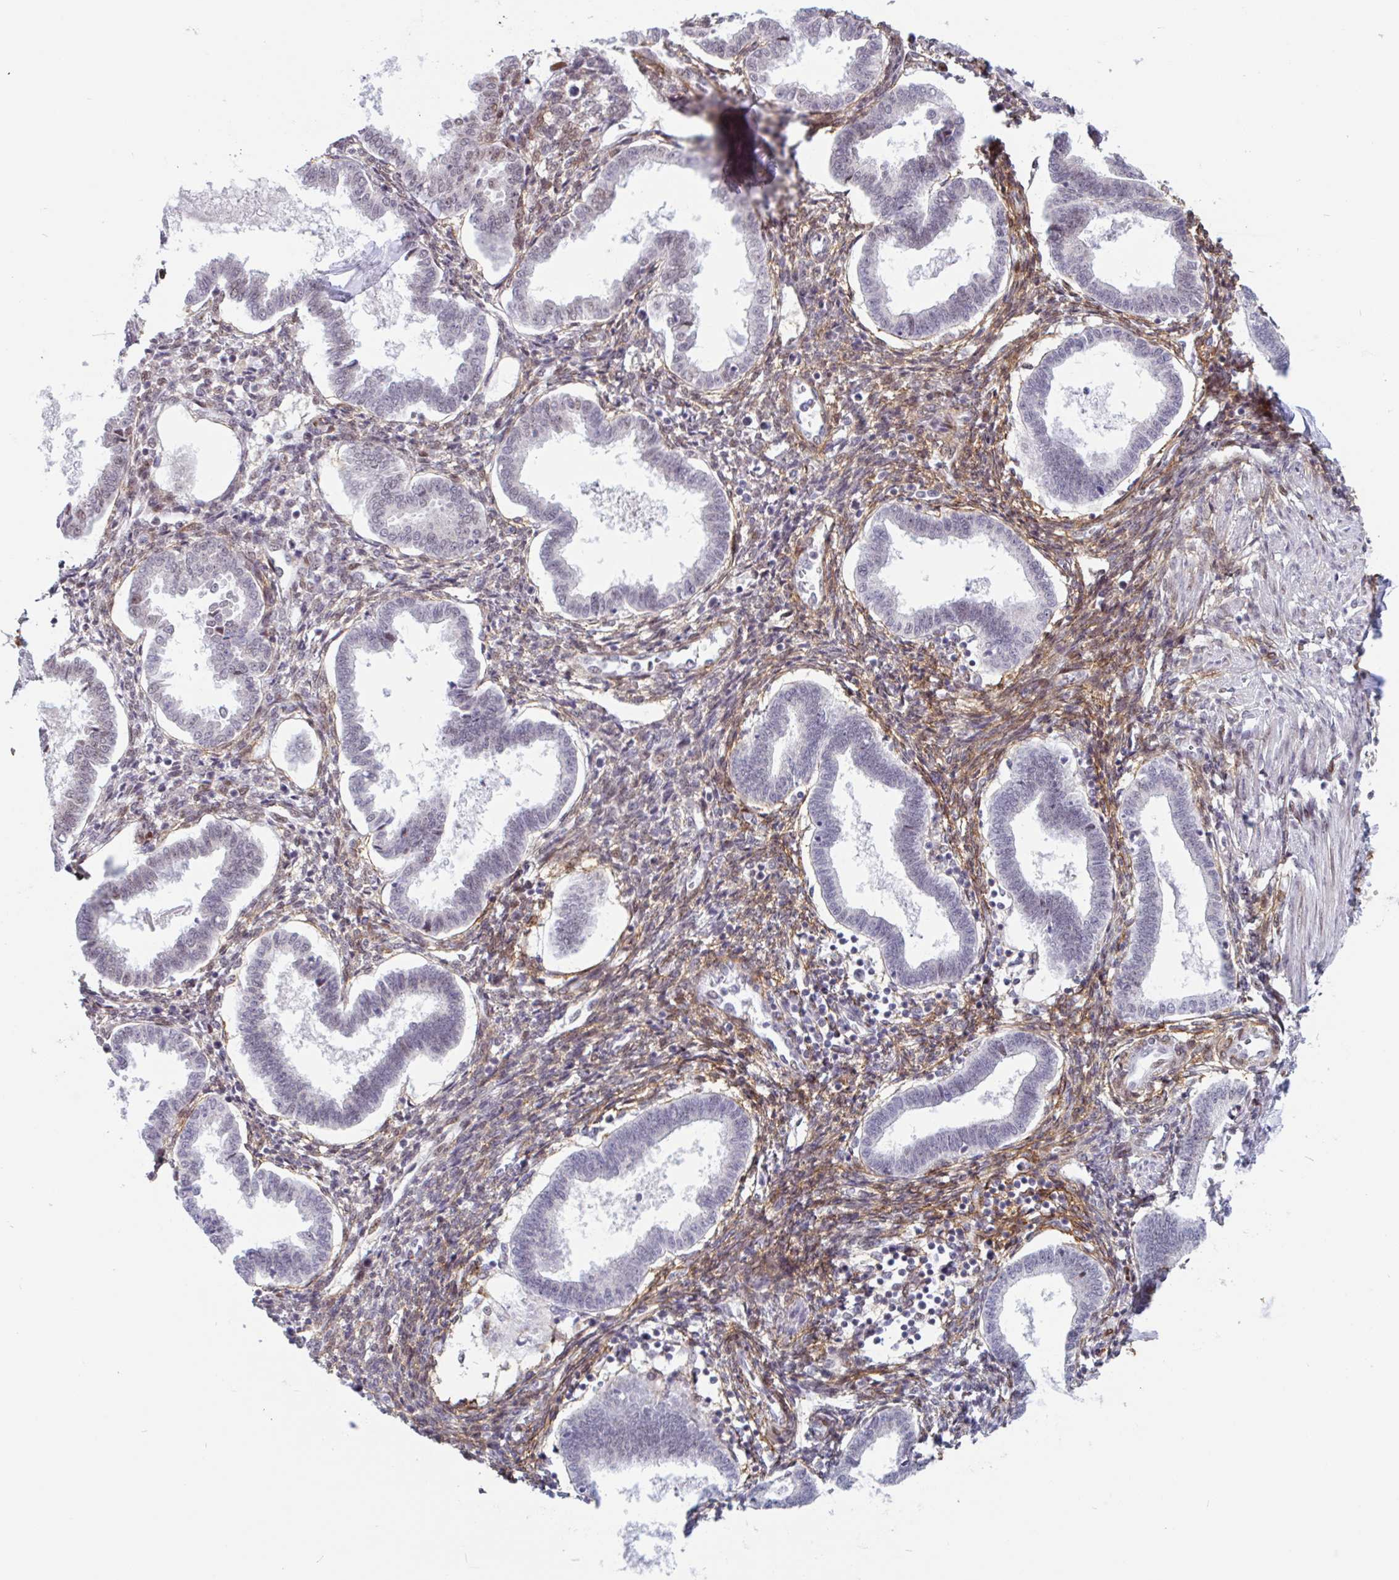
{"staining": {"intensity": "moderate", "quantity": "25%-75%", "location": "nuclear"}, "tissue": "endometrium", "cell_type": "Cells in endometrial stroma", "image_type": "normal", "snomed": [{"axis": "morphology", "description": "Normal tissue, NOS"}, {"axis": "topography", "description": "Endometrium"}], "caption": "Immunohistochemistry micrograph of benign endometrium stained for a protein (brown), which displays medium levels of moderate nuclear positivity in approximately 25%-75% of cells in endometrial stroma.", "gene": "TMEM119", "patient": {"sex": "female", "age": 24}}